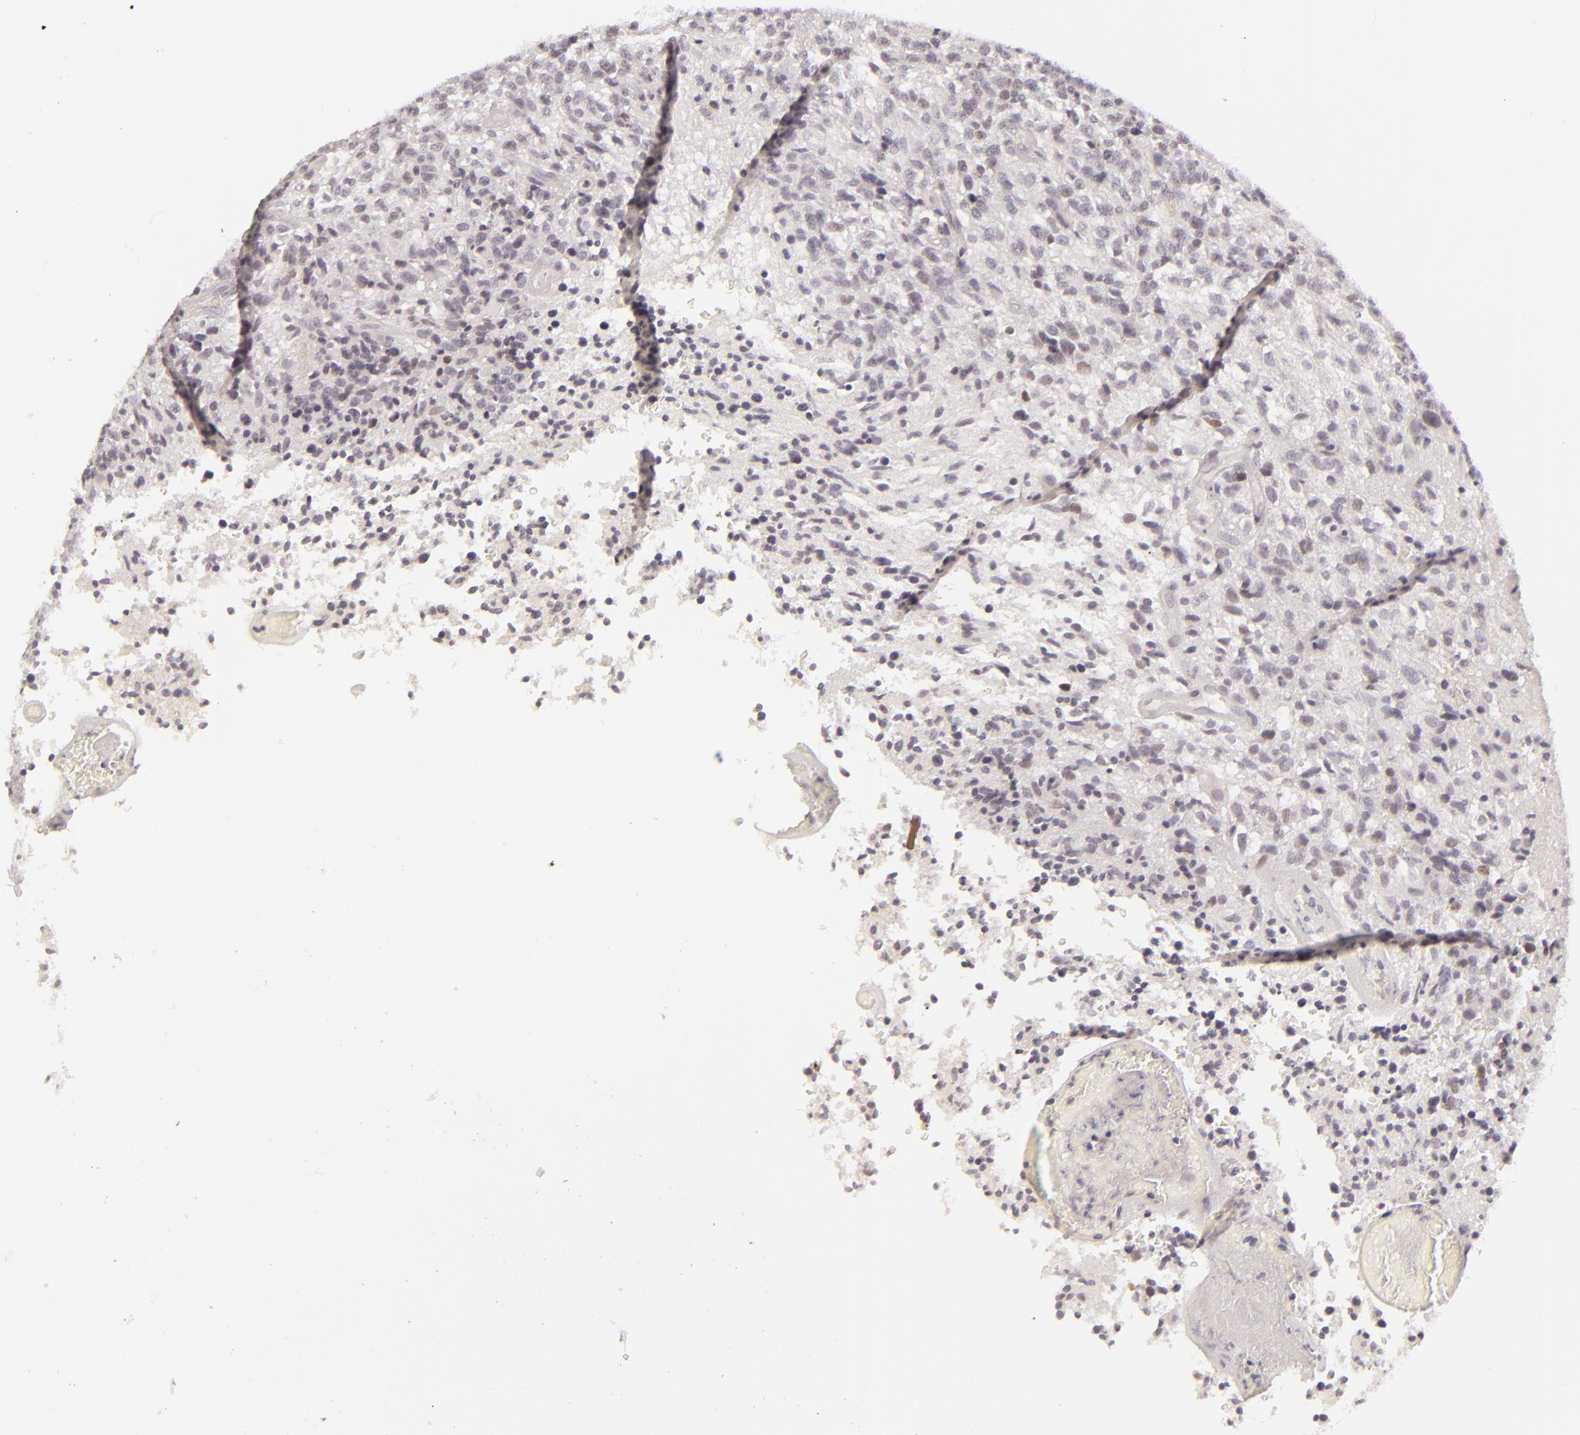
{"staining": {"intensity": "negative", "quantity": "none", "location": "none"}, "tissue": "glioma", "cell_type": "Tumor cells", "image_type": "cancer", "snomed": [{"axis": "morphology", "description": "Glioma, malignant, High grade"}, {"axis": "topography", "description": "Brain"}], "caption": "DAB (3,3'-diaminobenzidine) immunohistochemical staining of human glioma demonstrates no significant staining in tumor cells.", "gene": "SIX1", "patient": {"sex": "male", "age": 36}}